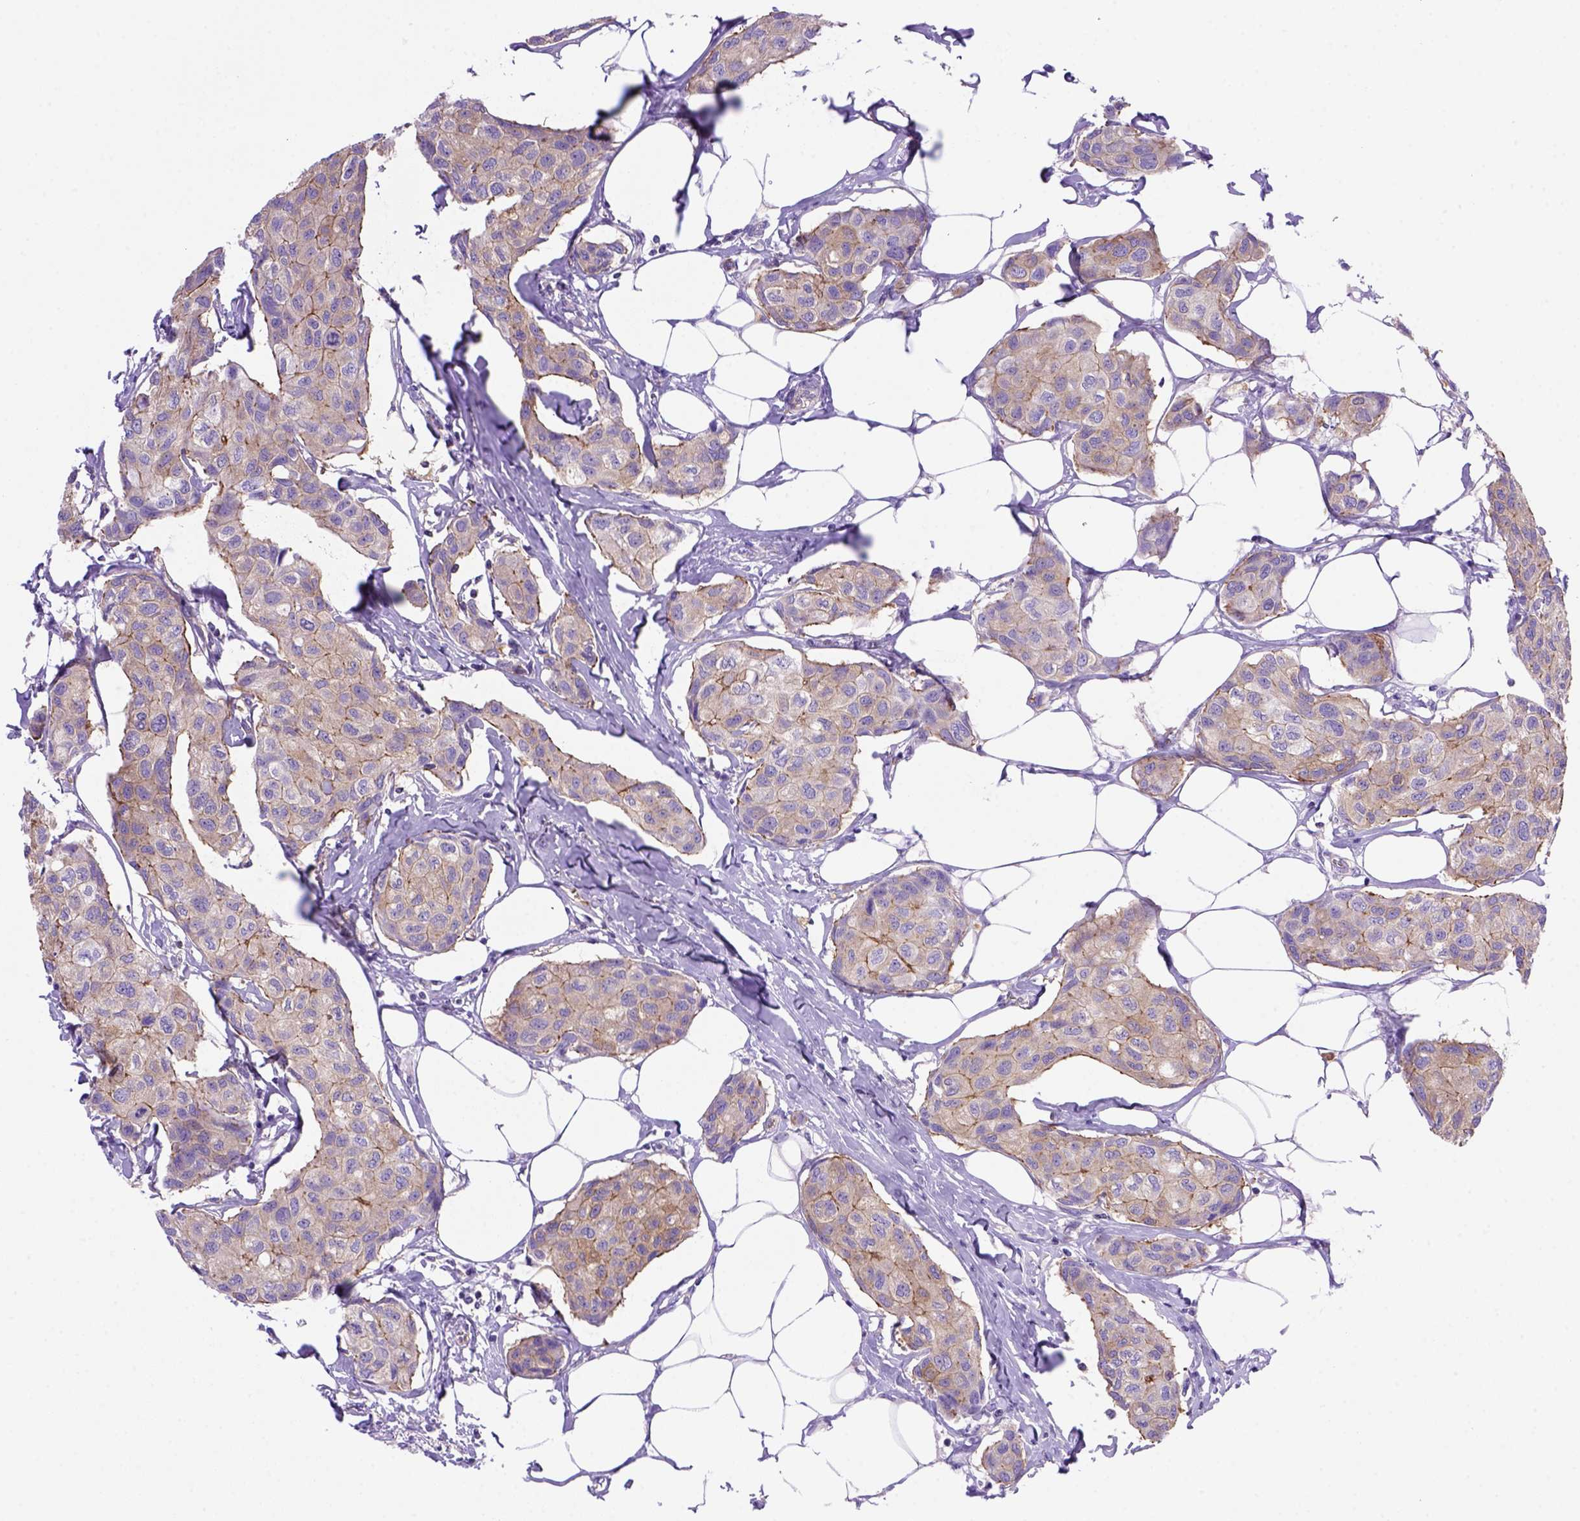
{"staining": {"intensity": "moderate", "quantity": ">75%", "location": "cytoplasmic/membranous"}, "tissue": "breast cancer", "cell_type": "Tumor cells", "image_type": "cancer", "snomed": [{"axis": "morphology", "description": "Duct carcinoma"}, {"axis": "topography", "description": "Breast"}], "caption": "Immunohistochemistry of breast cancer demonstrates medium levels of moderate cytoplasmic/membranous positivity in approximately >75% of tumor cells.", "gene": "PEX12", "patient": {"sex": "female", "age": 80}}